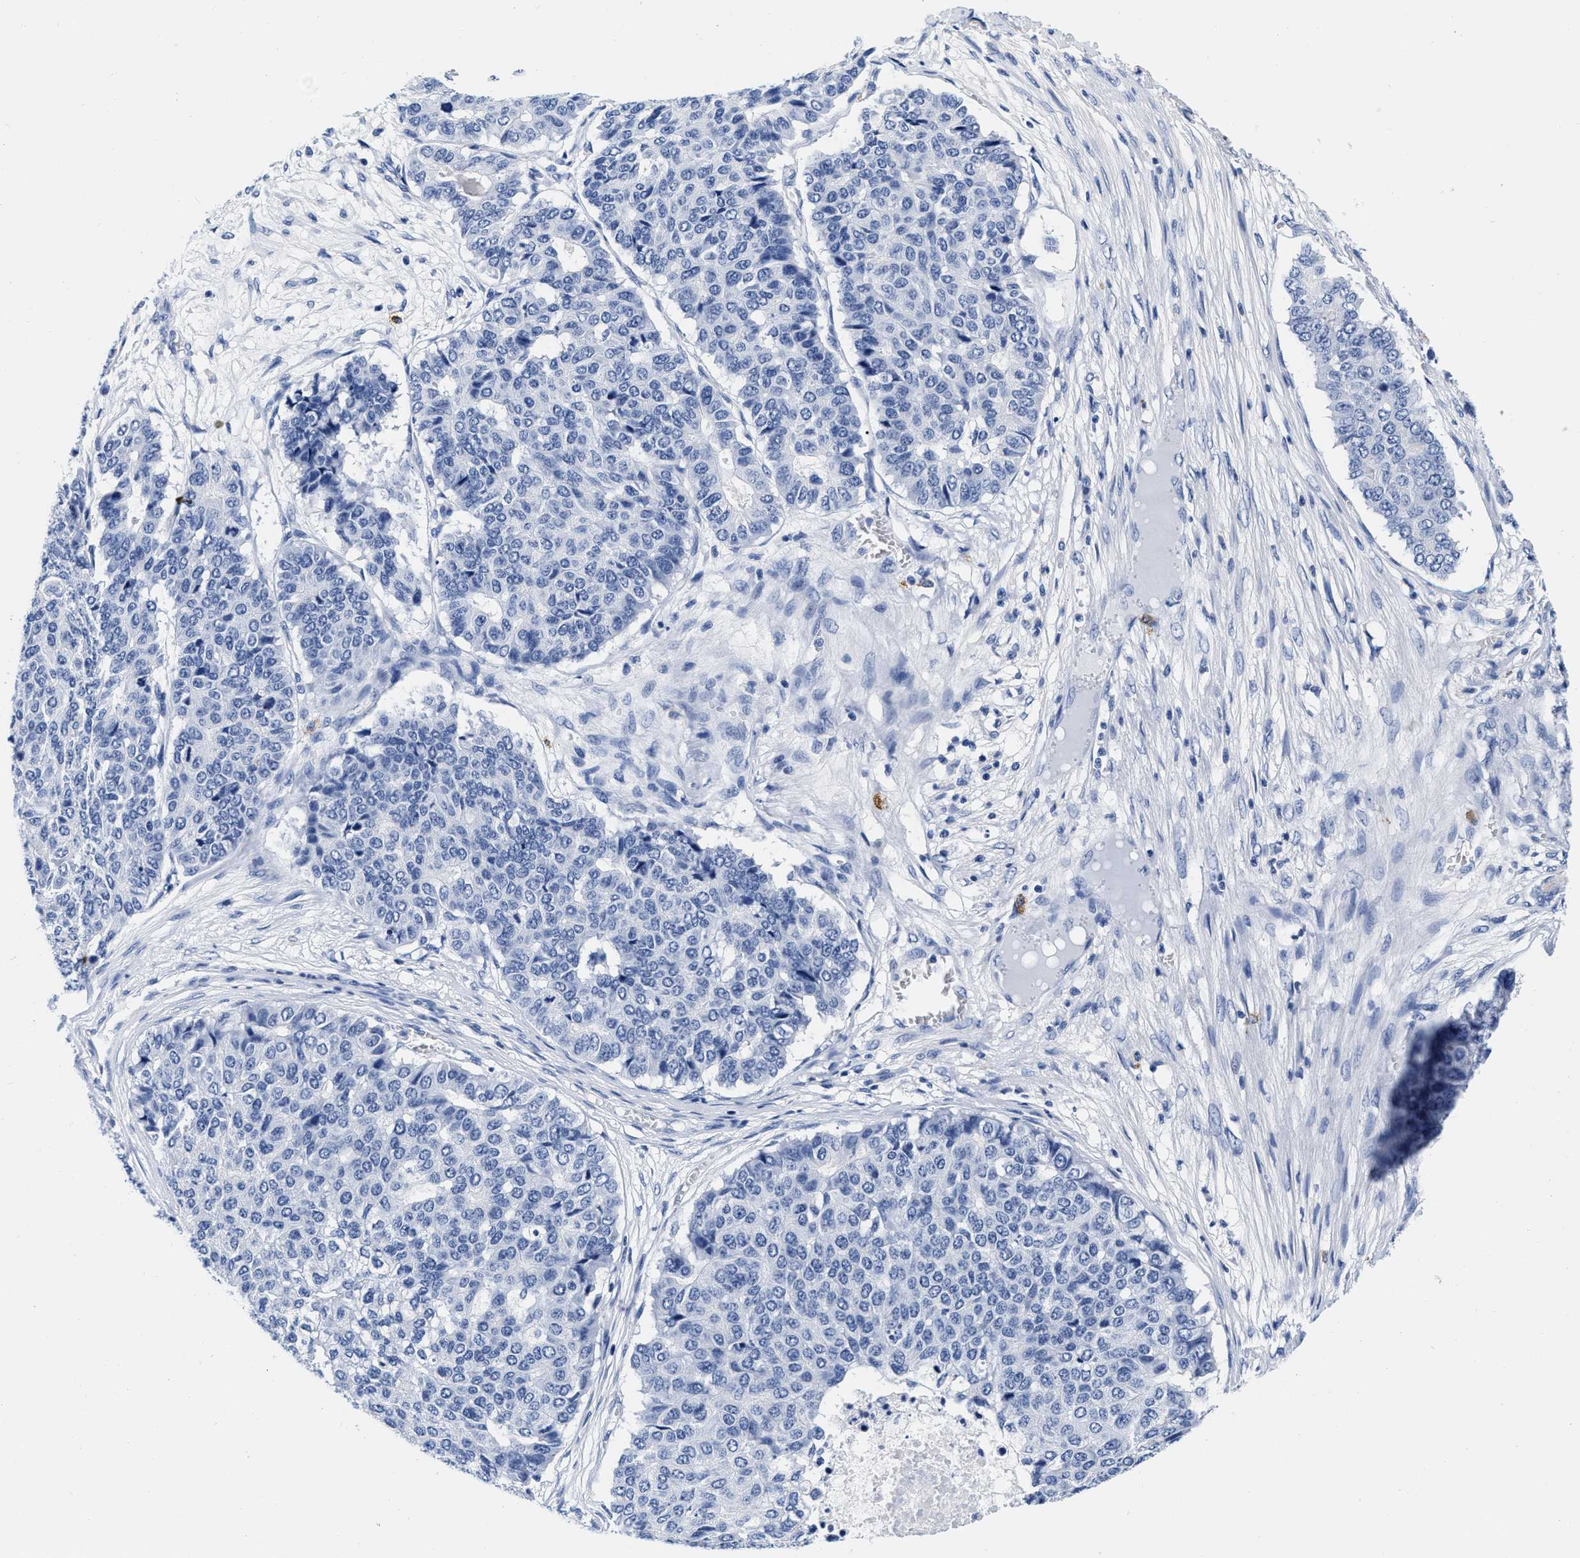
{"staining": {"intensity": "negative", "quantity": "none", "location": "none"}, "tissue": "pancreatic cancer", "cell_type": "Tumor cells", "image_type": "cancer", "snomed": [{"axis": "morphology", "description": "Adenocarcinoma, NOS"}, {"axis": "topography", "description": "Pancreas"}], "caption": "Immunohistochemistry micrograph of neoplastic tissue: pancreatic cancer stained with DAB shows no significant protein positivity in tumor cells.", "gene": "CER1", "patient": {"sex": "male", "age": 50}}